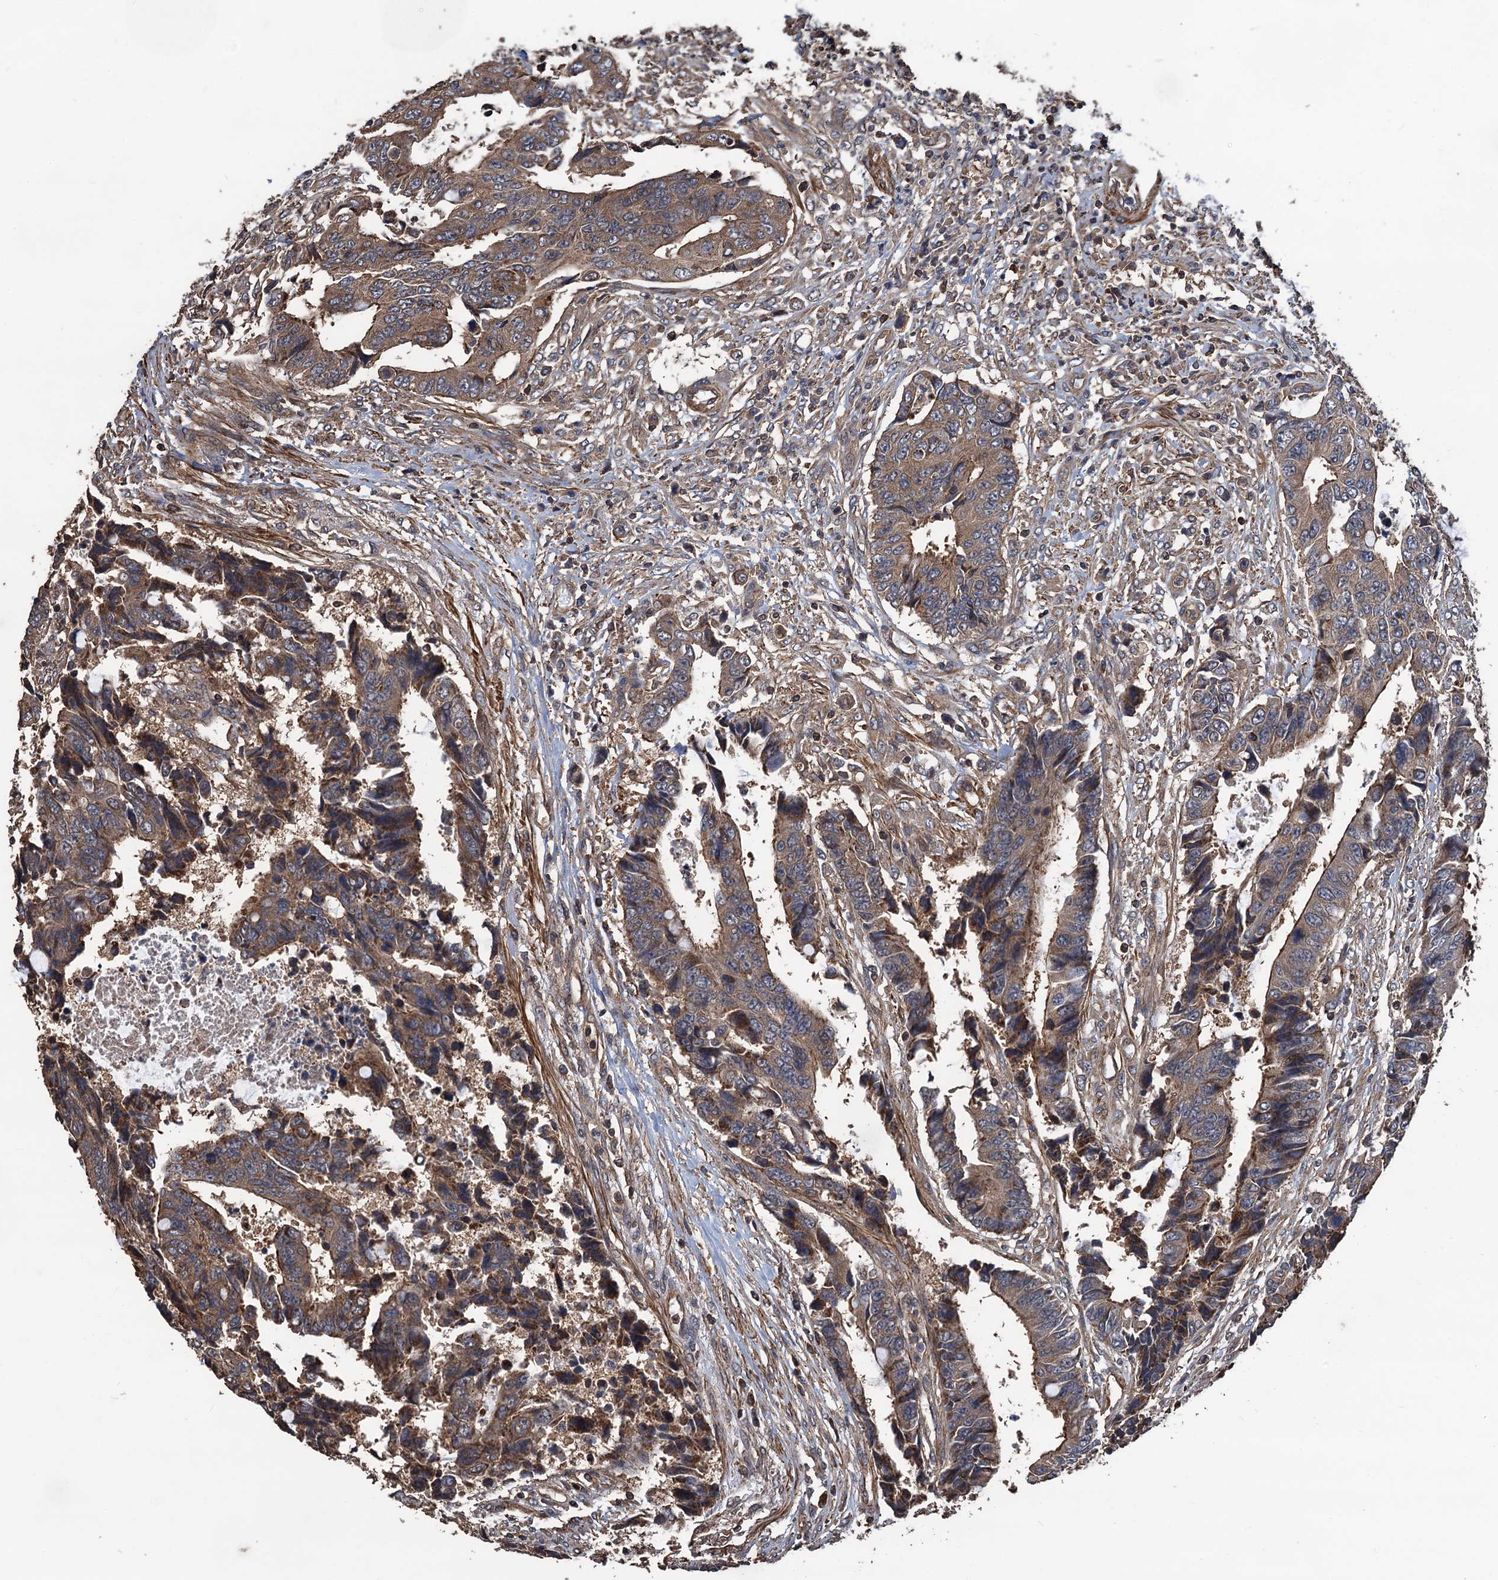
{"staining": {"intensity": "moderate", "quantity": ">75%", "location": "cytoplasmic/membranous"}, "tissue": "colorectal cancer", "cell_type": "Tumor cells", "image_type": "cancer", "snomed": [{"axis": "morphology", "description": "Adenocarcinoma, NOS"}, {"axis": "topography", "description": "Rectum"}], "caption": "Moderate cytoplasmic/membranous staining is present in approximately >75% of tumor cells in colorectal cancer (adenocarcinoma).", "gene": "PPP4R1", "patient": {"sex": "male", "age": 84}}